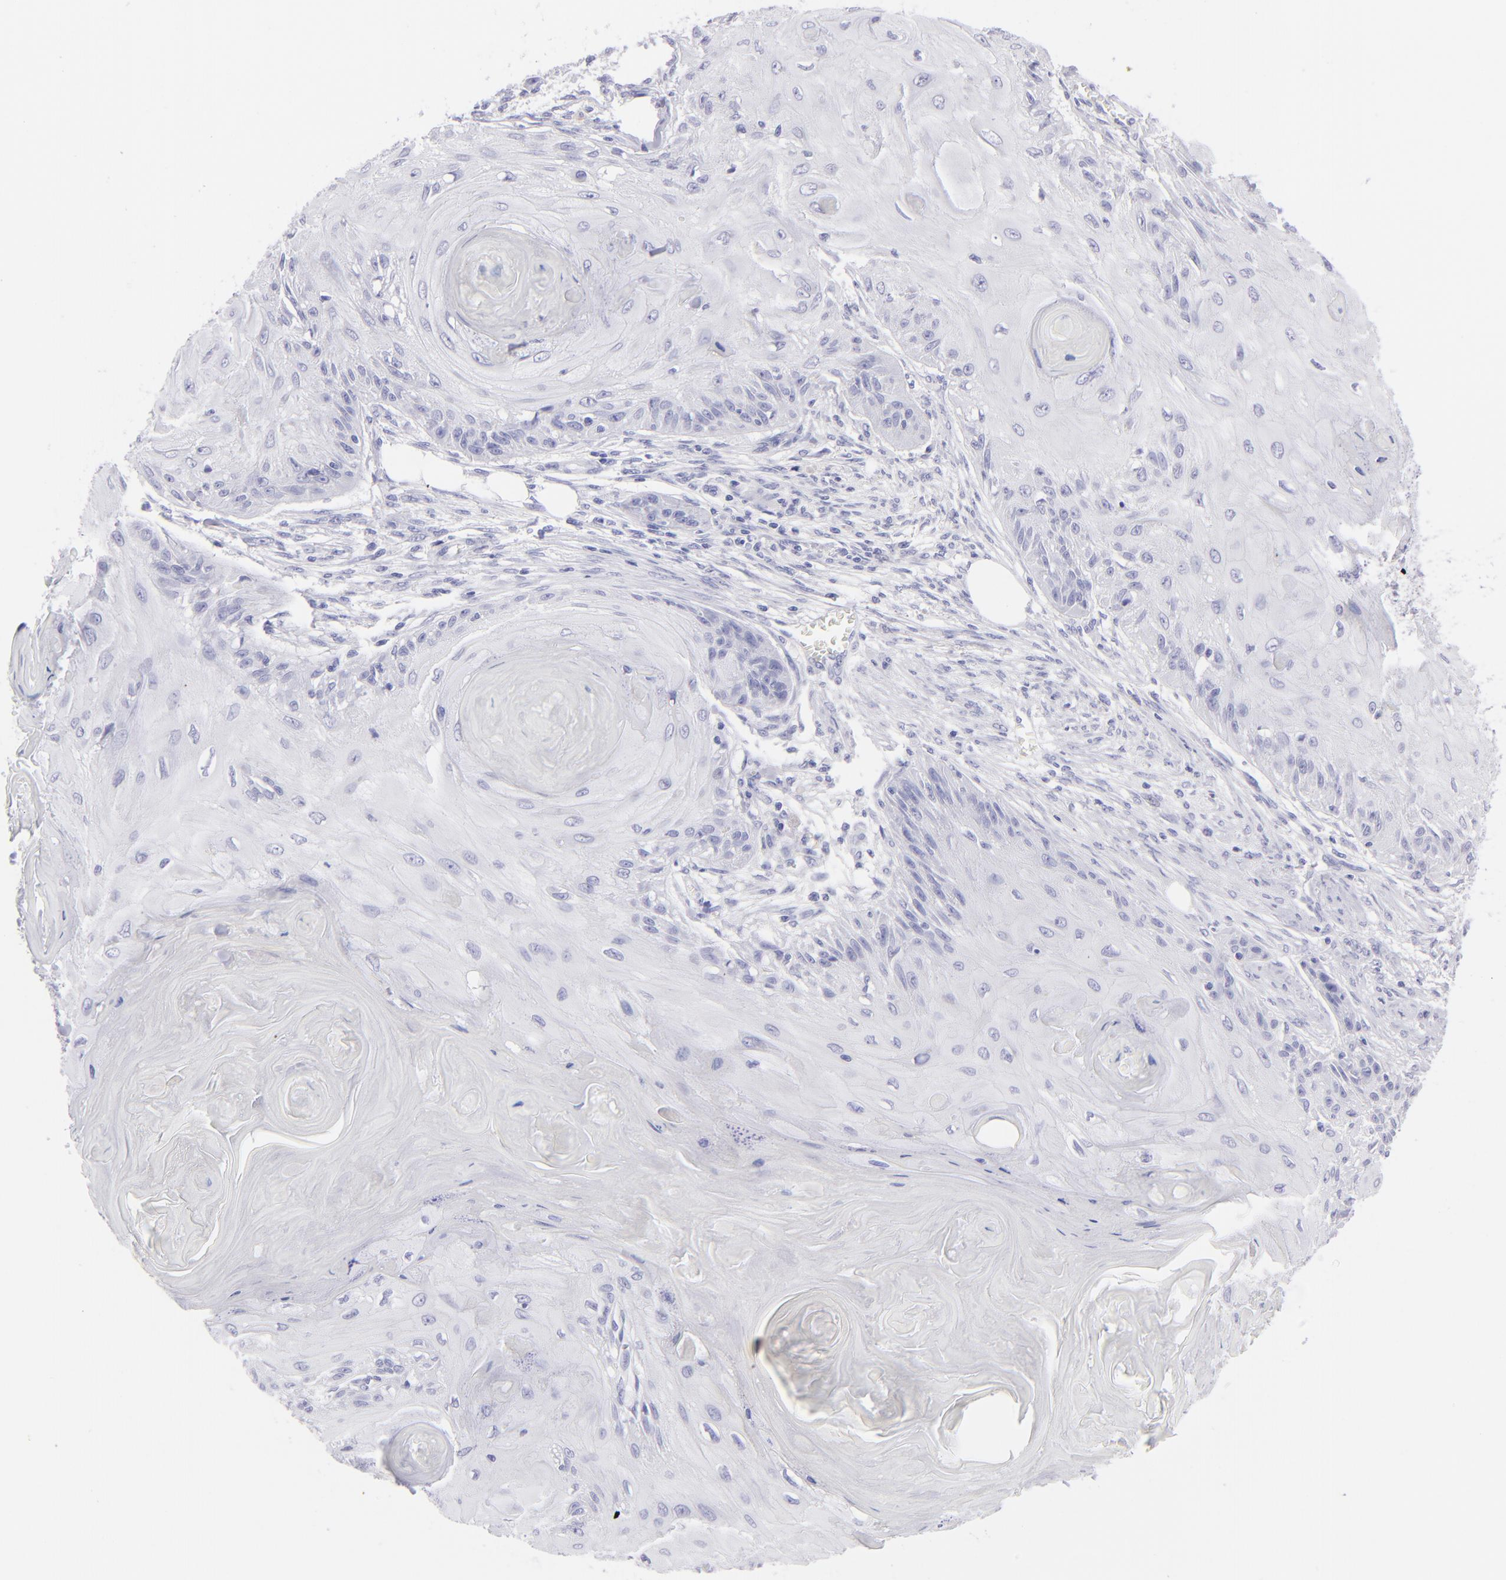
{"staining": {"intensity": "negative", "quantity": "none", "location": "none"}, "tissue": "skin cancer", "cell_type": "Tumor cells", "image_type": "cancer", "snomed": [{"axis": "morphology", "description": "Squamous cell carcinoma, NOS"}, {"axis": "topography", "description": "Skin"}], "caption": "A photomicrograph of human skin squamous cell carcinoma is negative for staining in tumor cells.", "gene": "SLC1A2", "patient": {"sex": "female", "age": 88}}